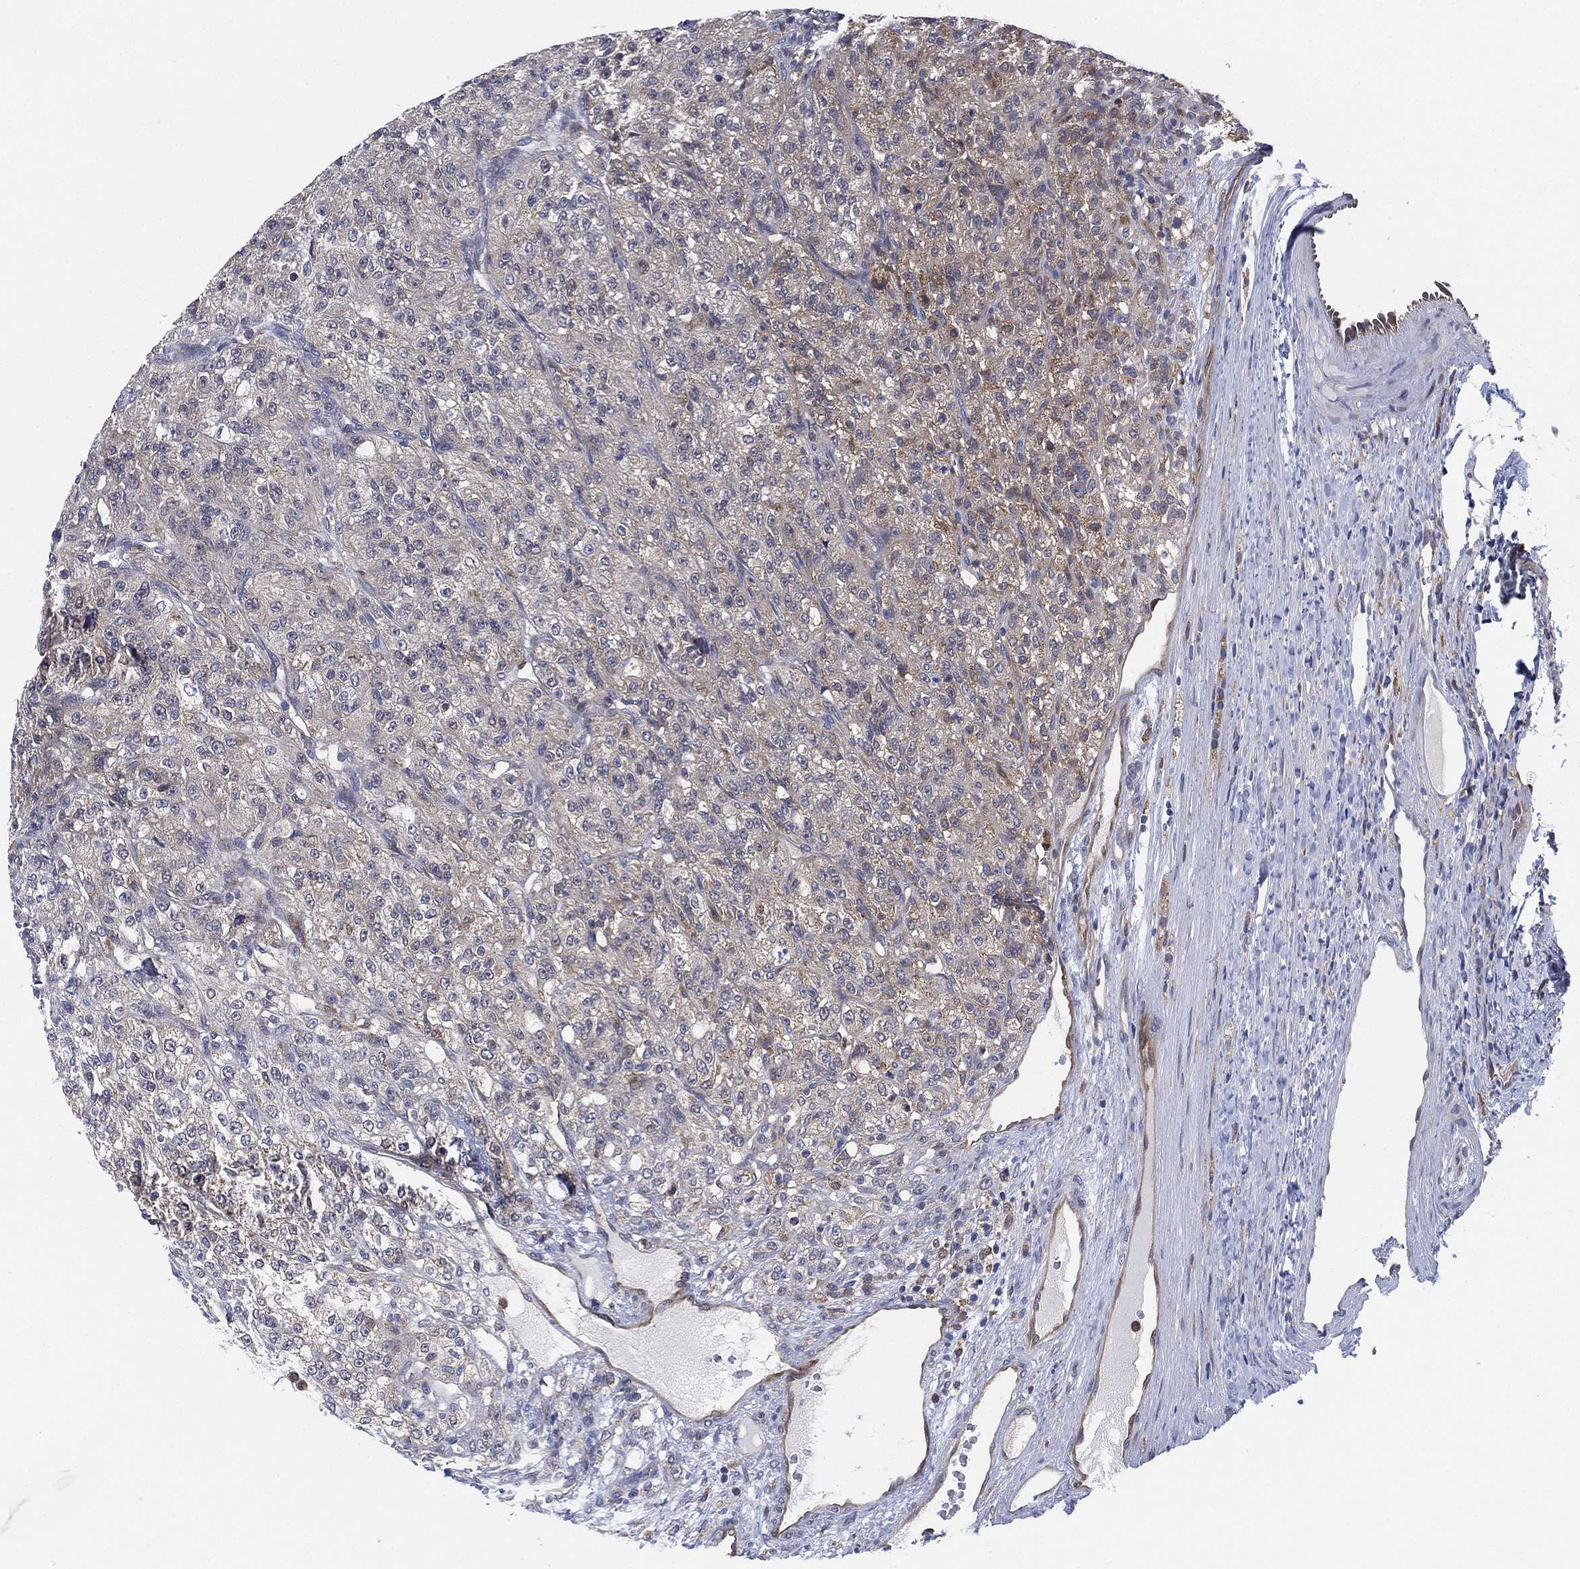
{"staining": {"intensity": "weak", "quantity": "<25%", "location": "cytoplasmic/membranous"}, "tissue": "renal cancer", "cell_type": "Tumor cells", "image_type": "cancer", "snomed": [{"axis": "morphology", "description": "Adenocarcinoma, NOS"}, {"axis": "topography", "description": "Kidney"}], "caption": "This image is of renal cancer stained with immunohistochemistry to label a protein in brown with the nuclei are counter-stained blue. There is no expression in tumor cells.", "gene": "FES", "patient": {"sex": "female", "age": 63}}